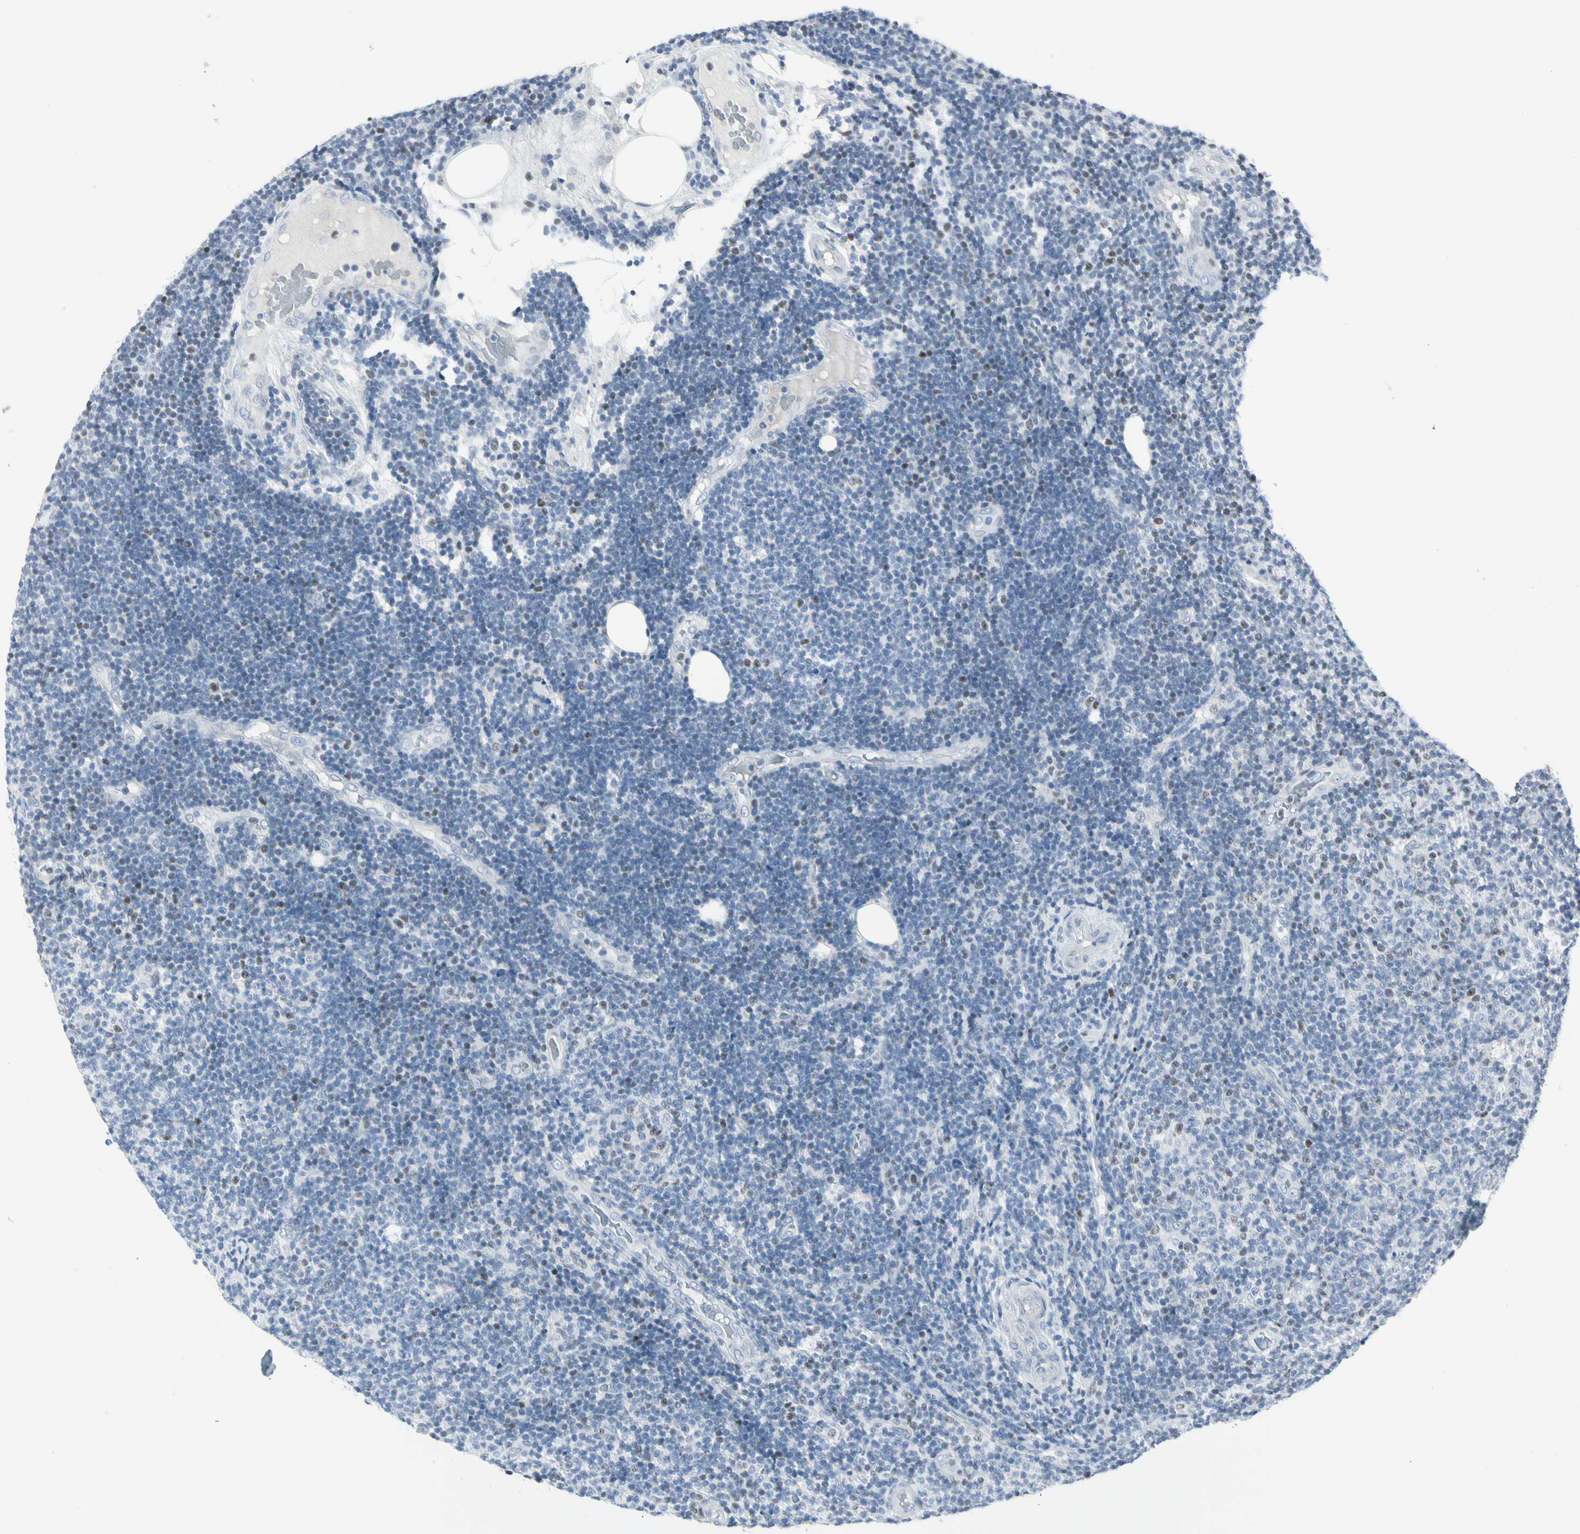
{"staining": {"intensity": "weak", "quantity": "<25%", "location": "nuclear"}, "tissue": "lymphoma", "cell_type": "Tumor cells", "image_type": "cancer", "snomed": [{"axis": "morphology", "description": "Malignant lymphoma, non-Hodgkin's type, Low grade"}, {"axis": "topography", "description": "Lymph node"}], "caption": "A micrograph of human lymphoma is negative for staining in tumor cells. Brightfield microscopy of immunohistochemistry stained with DAB (3,3'-diaminobenzidine) (brown) and hematoxylin (blue), captured at high magnification.", "gene": "ZBTB7B", "patient": {"sex": "male", "age": 83}}